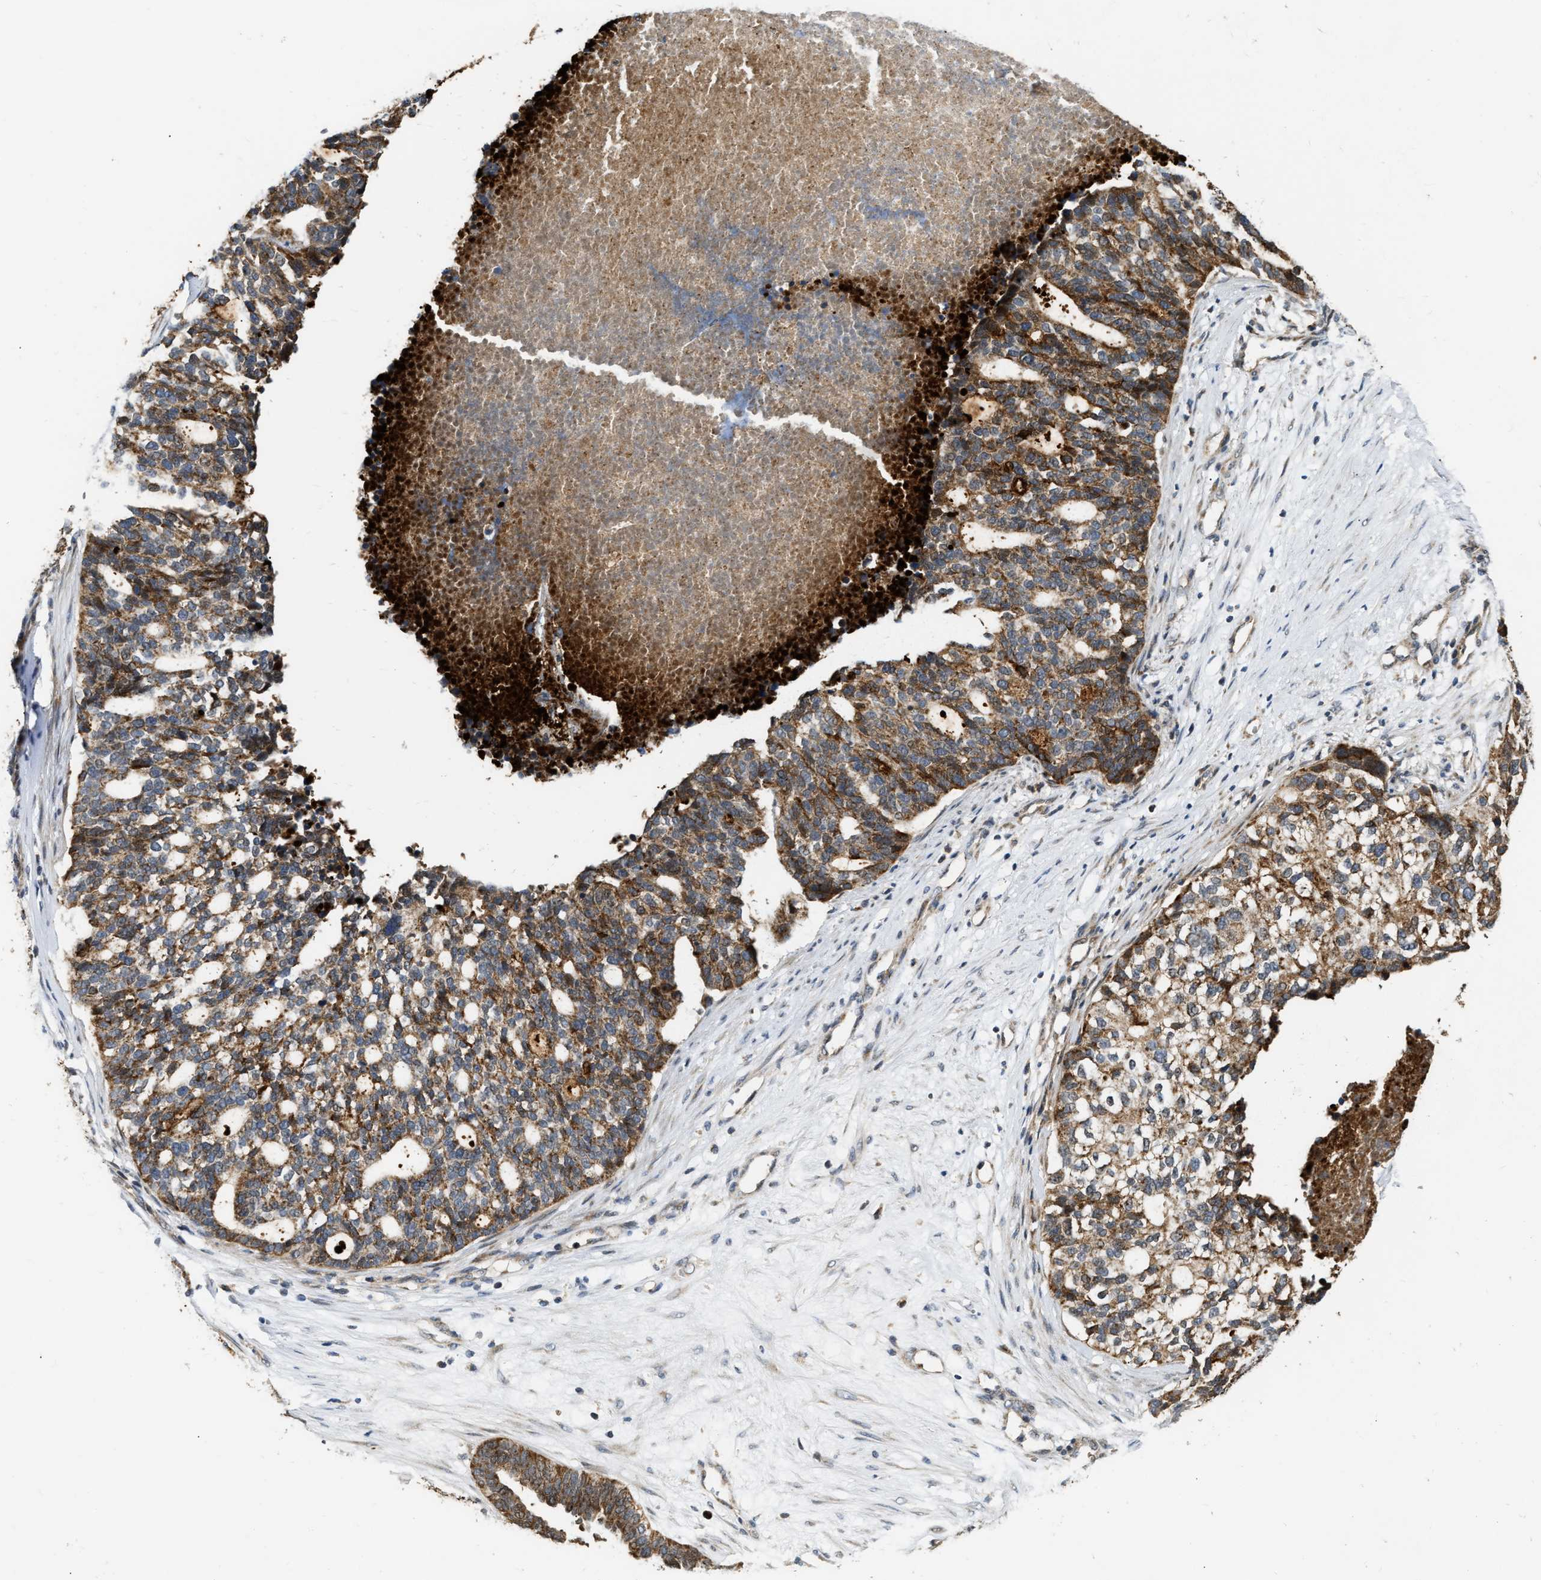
{"staining": {"intensity": "moderate", "quantity": ">75%", "location": "cytoplasmic/membranous"}, "tissue": "ovarian cancer", "cell_type": "Tumor cells", "image_type": "cancer", "snomed": [{"axis": "morphology", "description": "Cystadenocarcinoma, serous, NOS"}, {"axis": "topography", "description": "Ovary"}], "caption": "The micrograph exhibits immunohistochemical staining of ovarian serous cystadenocarcinoma. There is moderate cytoplasmic/membranous positivity is appreciated in about >75% of tumor cells.", "gene": "EXTL2", "patient": {"sex": "female", "age": 59}}